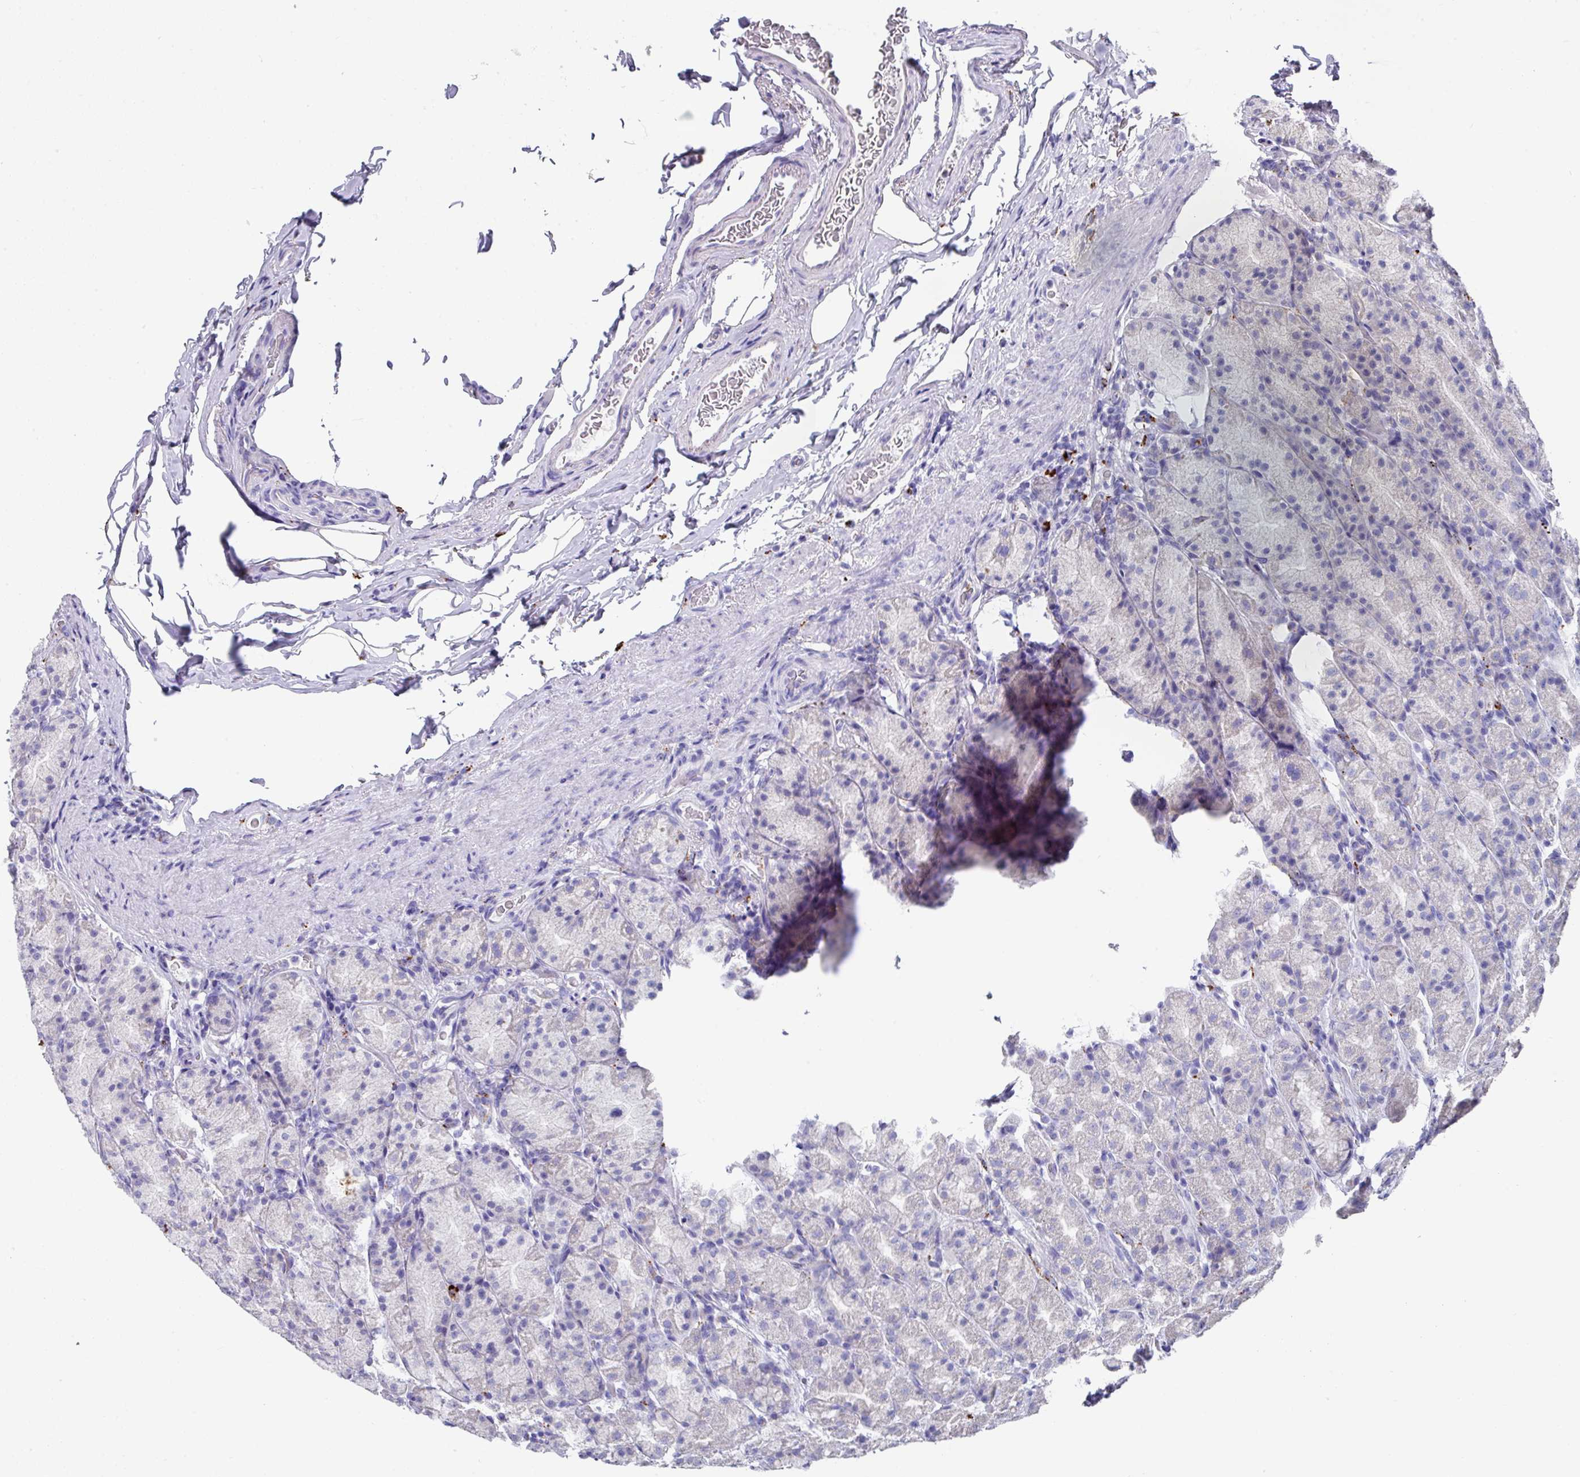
{"staining": {"intensity": "negative", "quantity": "none", "location": "none"}, "tissue": "stomach", "cell_type": "Glandular cells", "image_type": "normal", "snomed": [{"axis": "morphology", "description": "Normal tissue, NOS"}, {"axis": "topography", "description": "Stomach, upper"}, {"axis": "topography", "description": "Stomach"}], "caption": "DAB (3,3'-diaminobenzidine) immunohistochemical staining of normal human stomach shows no significant positivity in glandular cells.", "gene": "CPVL", "patient": {"sex": "male", "age": 68}}